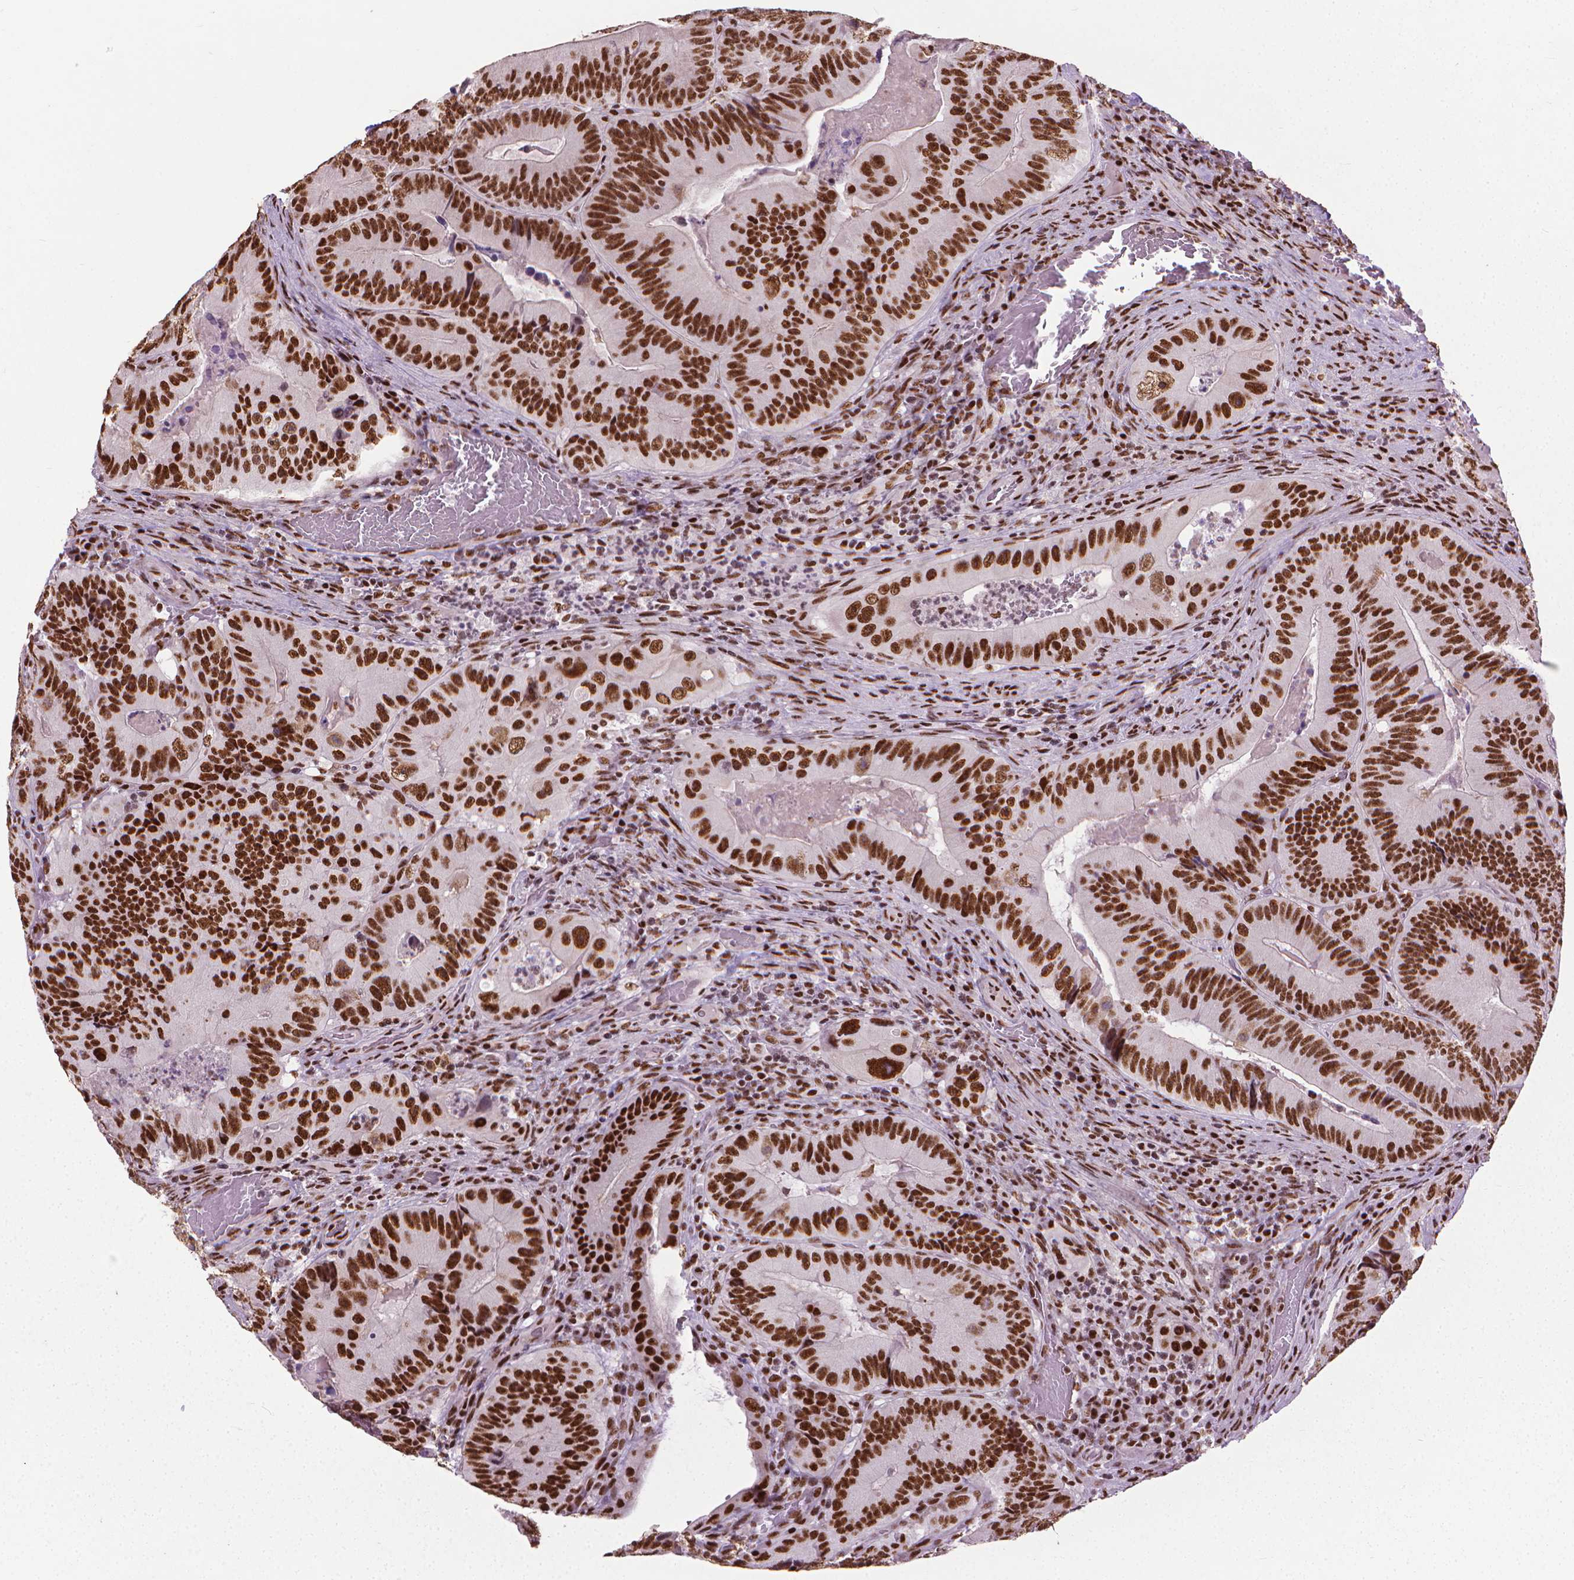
{"staining": {"intensity": "strong", "quantity": ">75%", "location": "nuclear"}, "tissue": "colorectal cancer", "cell_type": "Tumor cells", "image_type": "cancer", "snomed": [{"axis": "morphology", "description": "Adenocarcinoma, NOS"}, {"axis": "topography", "description": "Colon"}], "caption": "DAB immunohistochemical staining of human colorectal cancer displays strong nuclear protein positivity in approximately >75% of tumor cells.", "gene": "AKAP8", "patient": {"sex": "female", "age": 86}}